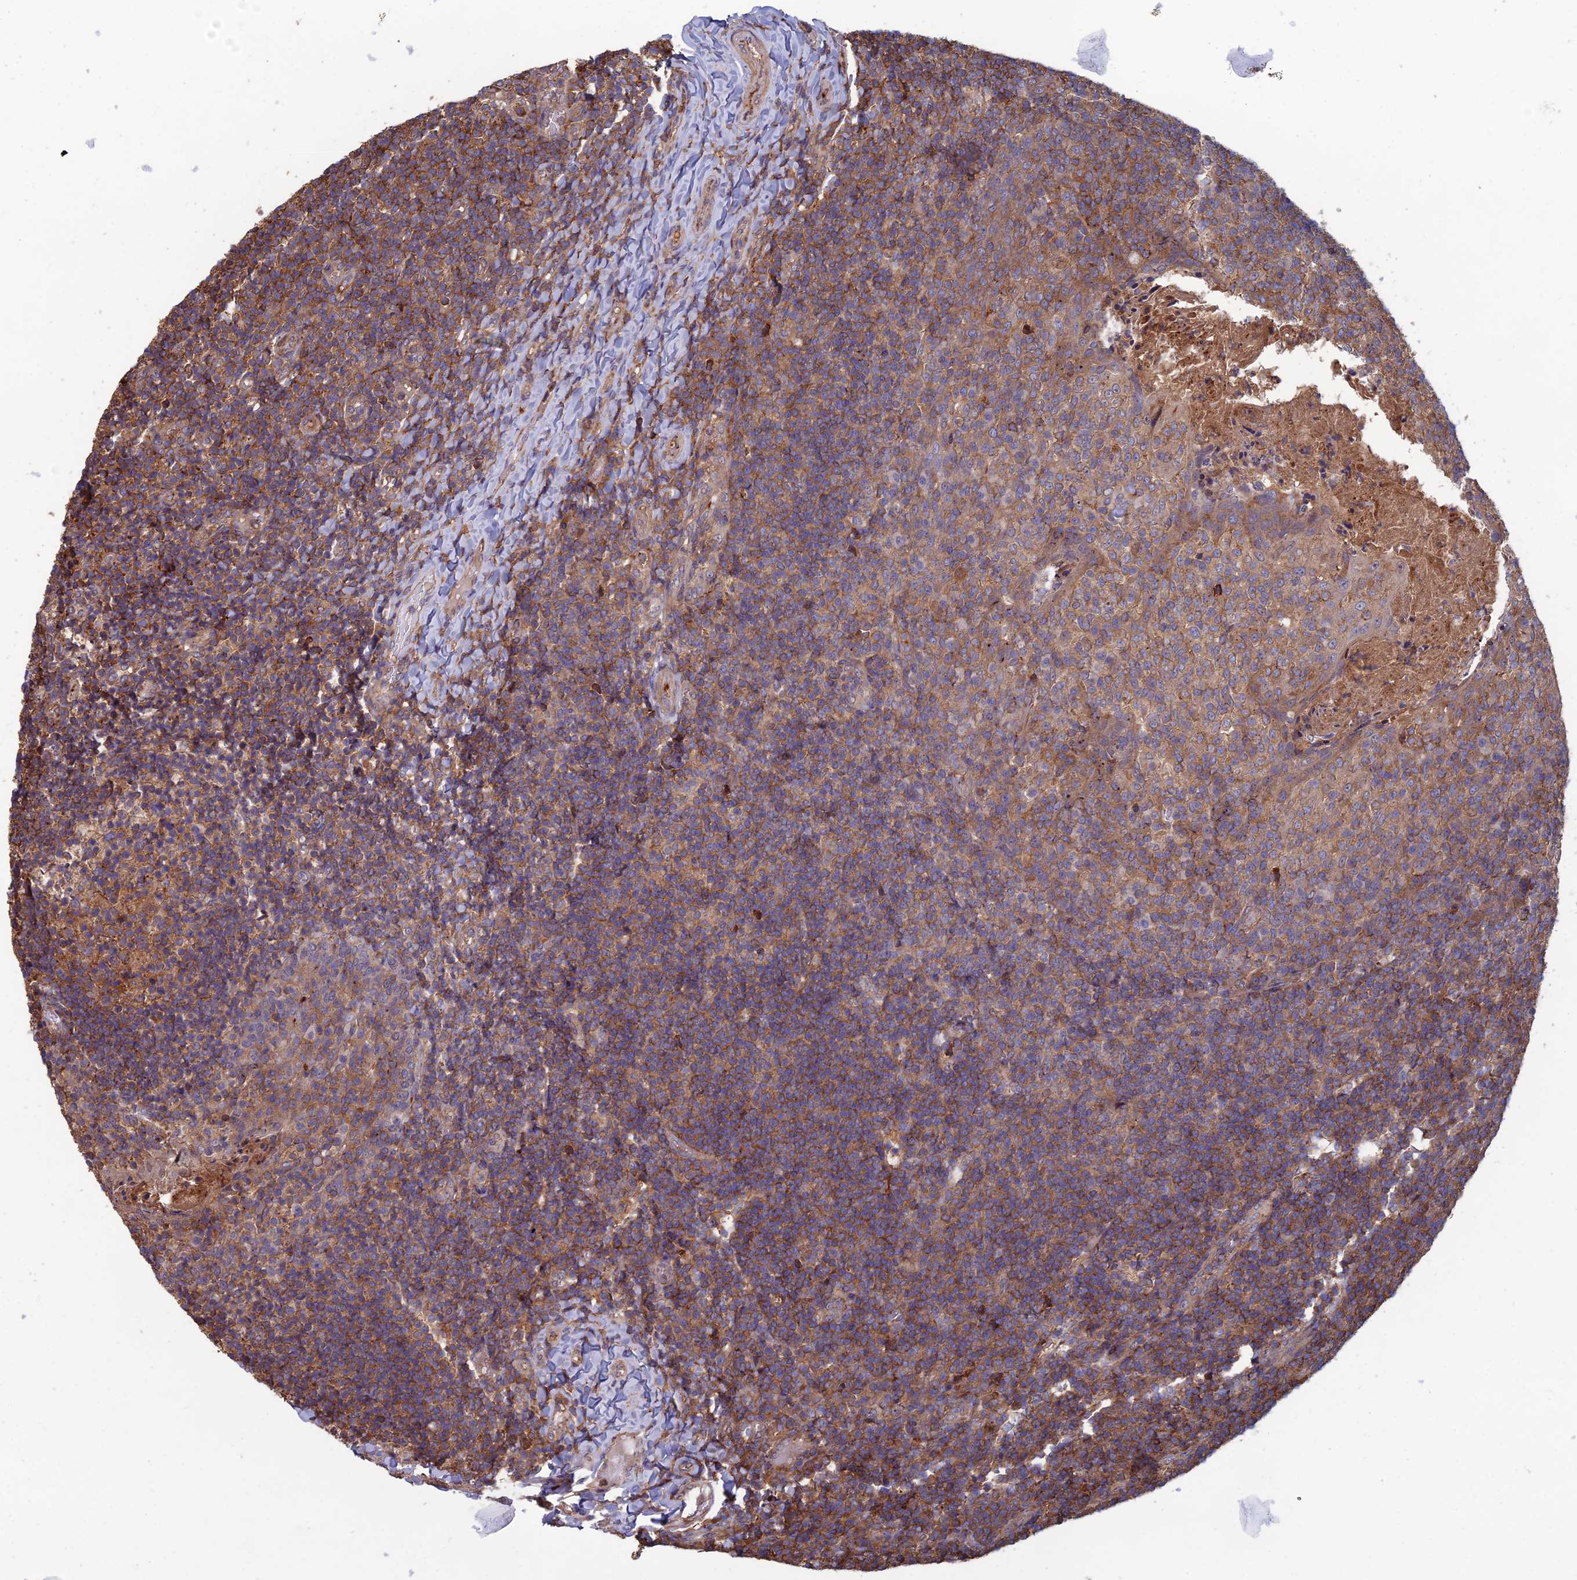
{"staining": {"intensity": "moderate", "quantity": ">75%", "location": "cytoplasmic/membranous"}, "tissue": "tonsil", "cell_type": "Germinal center cells", "image_type": "normal", "snomed": [{"axis": "morphology", "description": "Normal tissue, NOS"}, {"axis": "topography", "description": "Tonsil"}], "caption": "This histopathology image displays immunohistochemistry (IHC) staining of benign human tonsil, with medium moderate cytoplasmic/membranous positivity in approximately >75% of germinal center cells.", "gene": "C15orf62", "patient": {"sex": "female", "age": 10}}